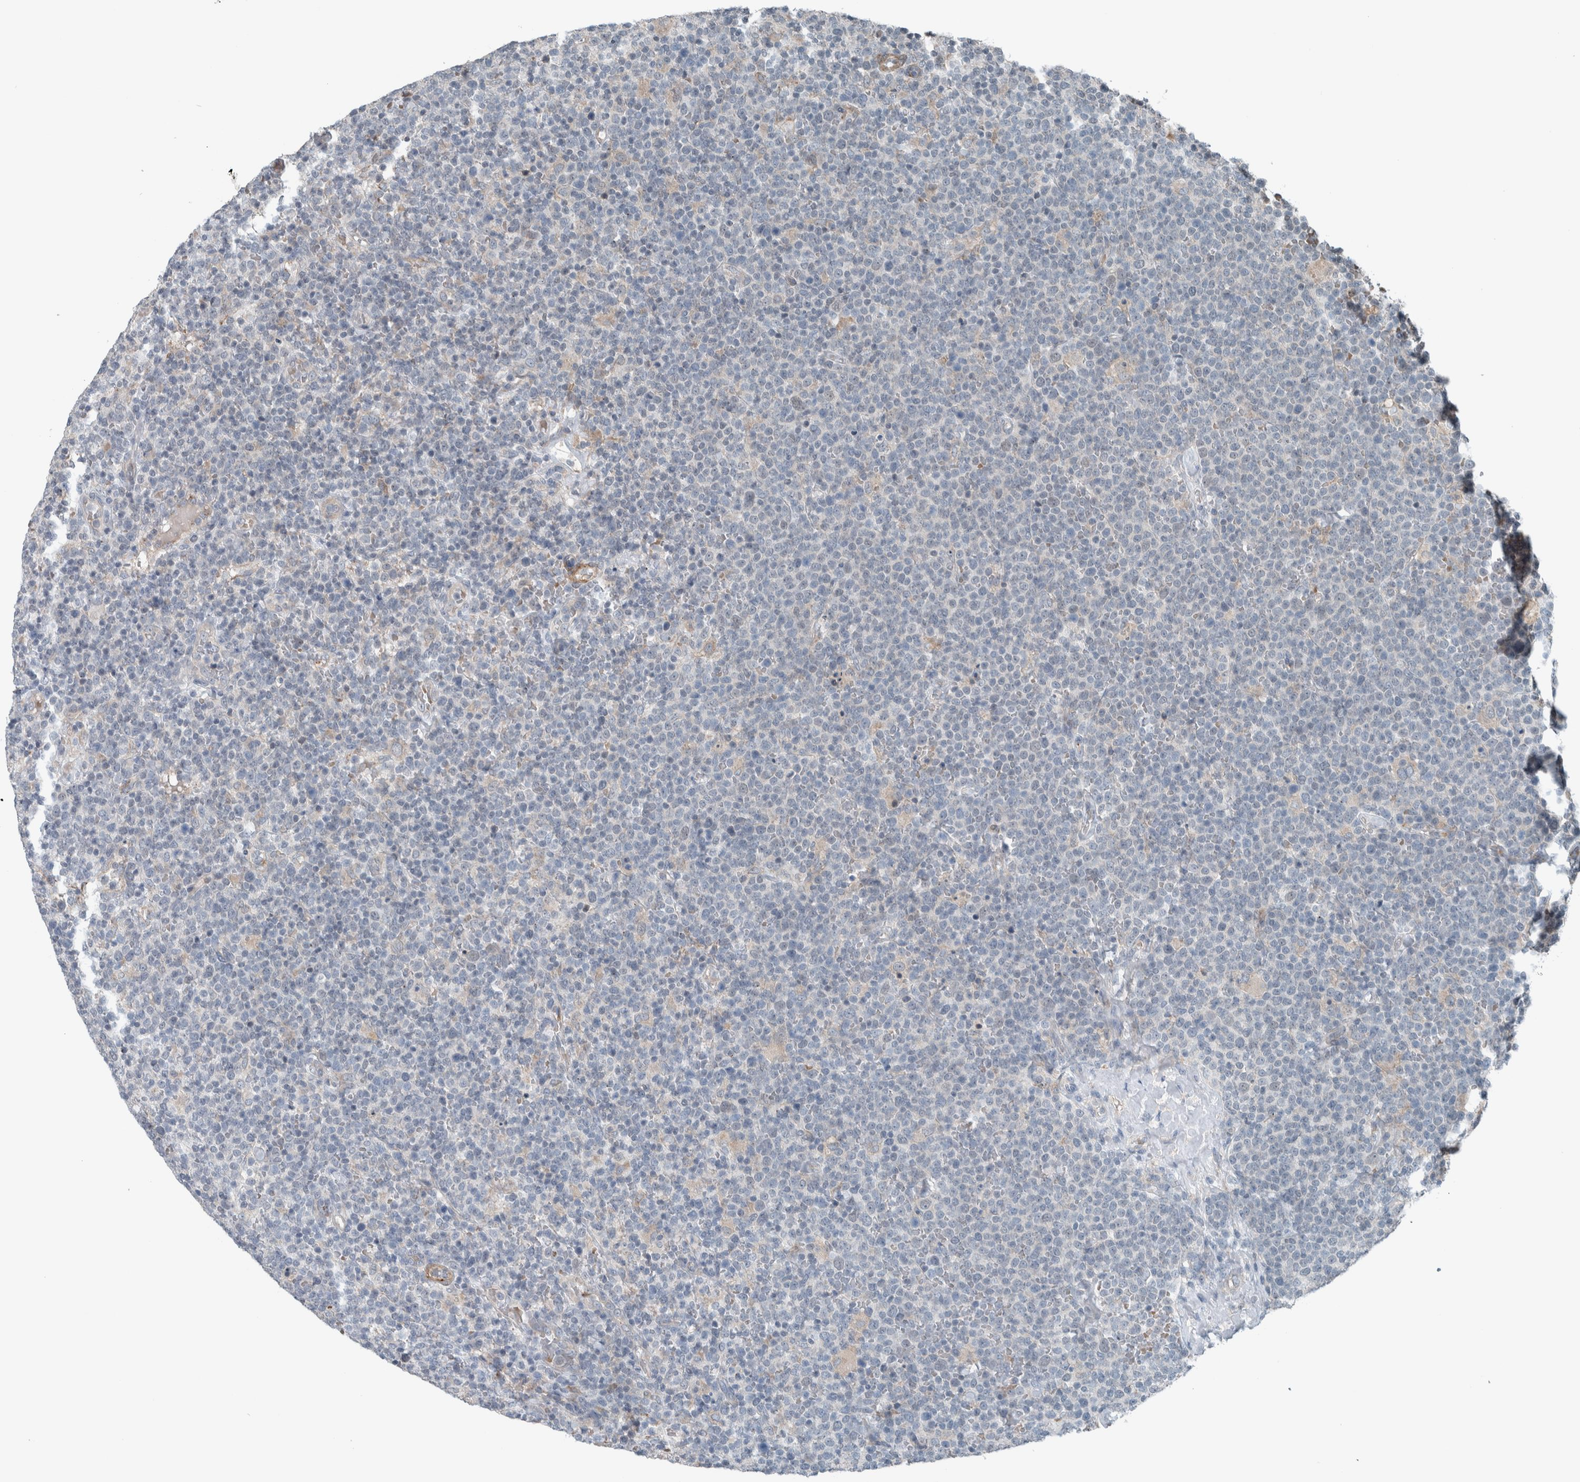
{"staining": {"intensity": "negative", "quantity": "none", "location": "none"}, "tissue": "lymphoma", "cell_type": "Tumor cells", "image_type": "cancer", "snomed": [{"axis": "morphology", "description": "Malignant lymphoma, non-Hodgkin's type, High grade"}, {"axis": "topography", "description": "Lymph node"}], "caption": "Lymphoma stained for a protein using immunohistochemistry displays no expression tumor cells.", "gene": "JADE2", "patient": {"sex": "male", "age": 61}}